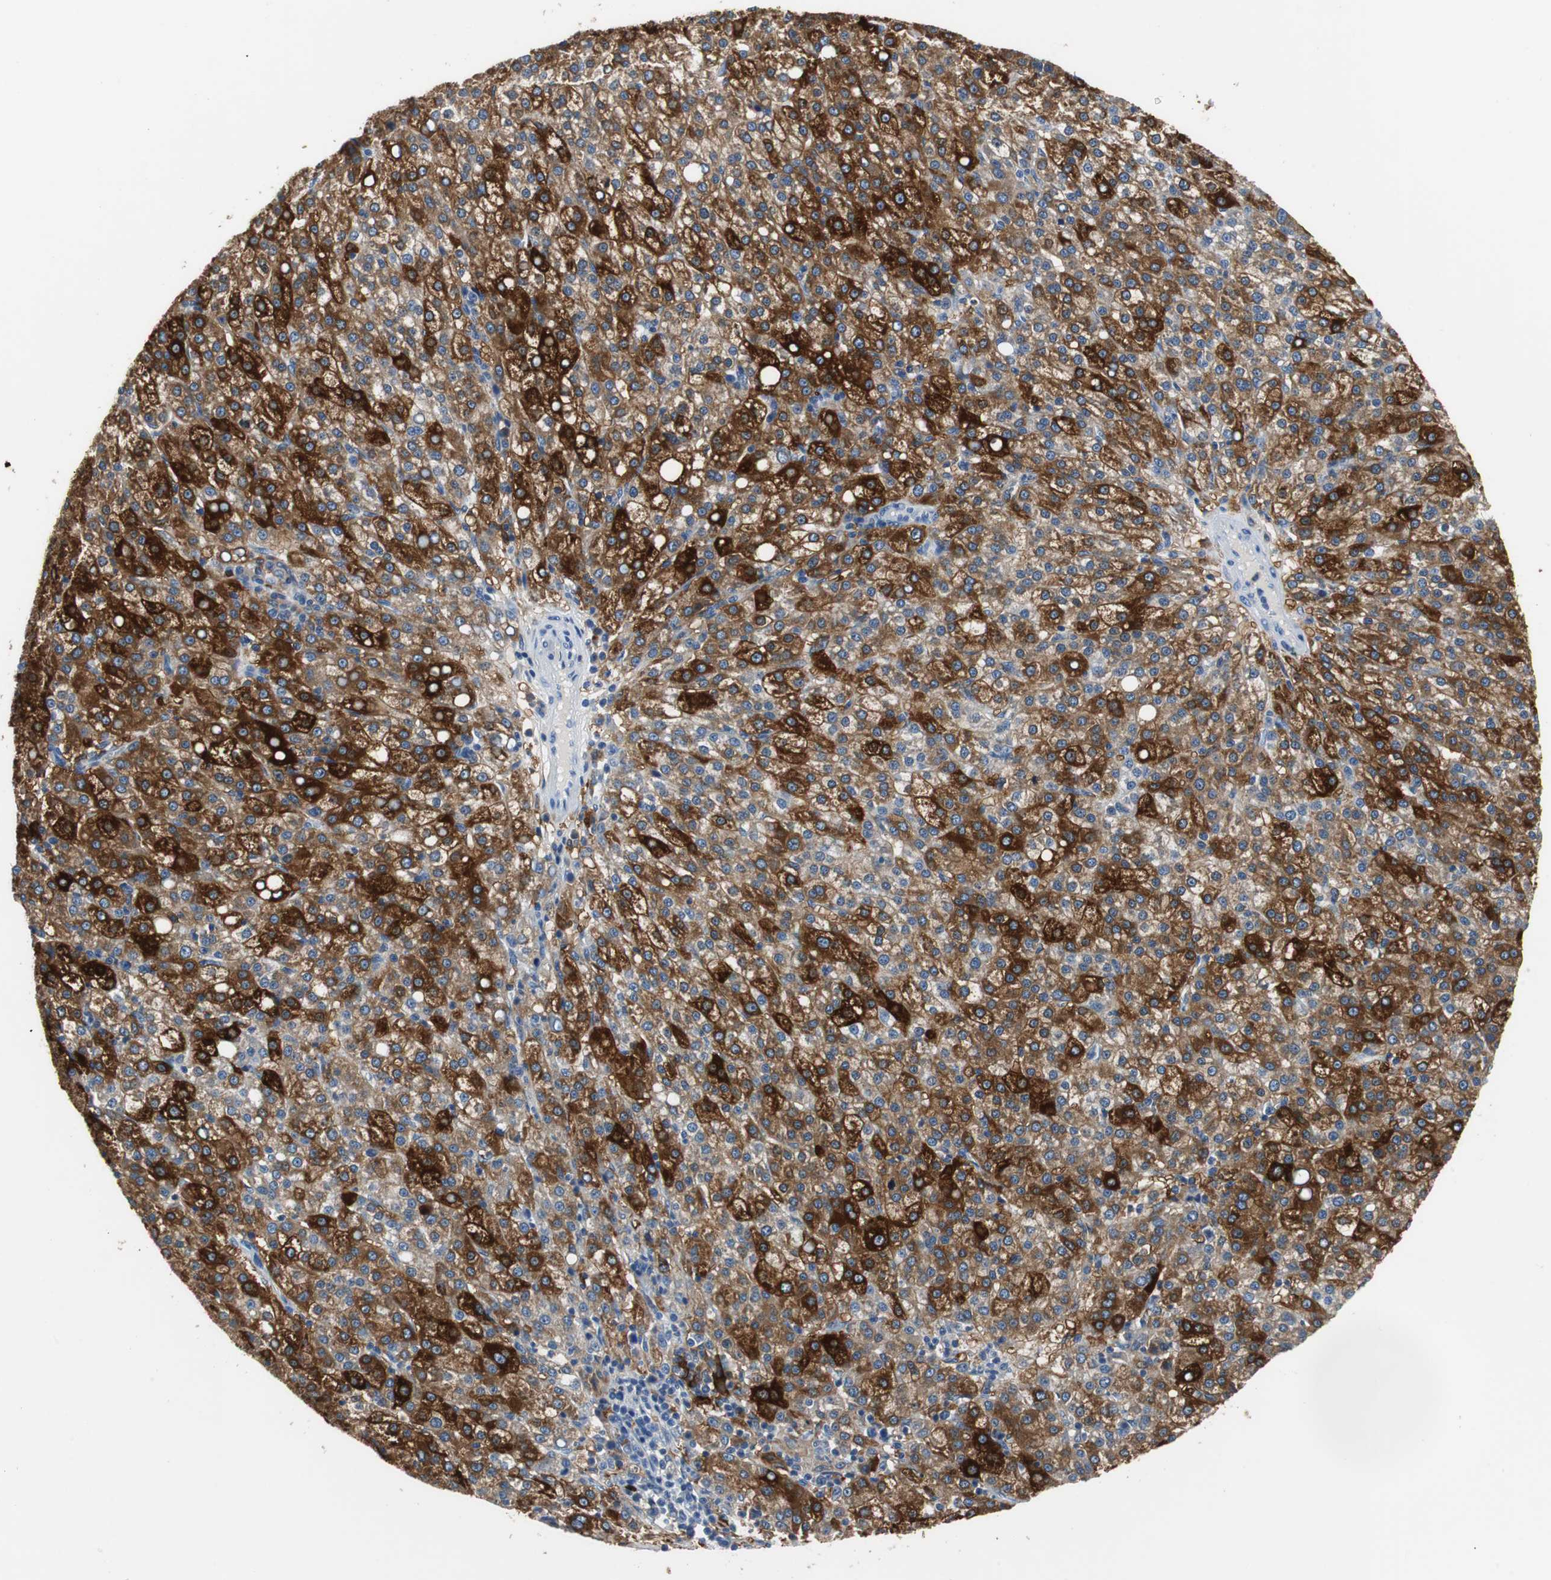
{"staining": {"intensity": "strong", "quantity": ">75%", "location": "cytoplasmic/membranous"}, "tissue": "liver cancer", "cell_type": "Tumor cells", "image_type": "cancer", "snomed": [{"axis": "morphology", "description": "Carcinoma, Hepatocellular, NOS"}, {"axis": "topography", "description": "Liver"}], "caption": "Approximately >75% of tumor cells in human liver cancer display strong cytoplasmic/membranous protein positivity as visualized by brown immunohistochemical staining.", "gene": "PI15", "patient": {"sex": "female", "age": 58}}